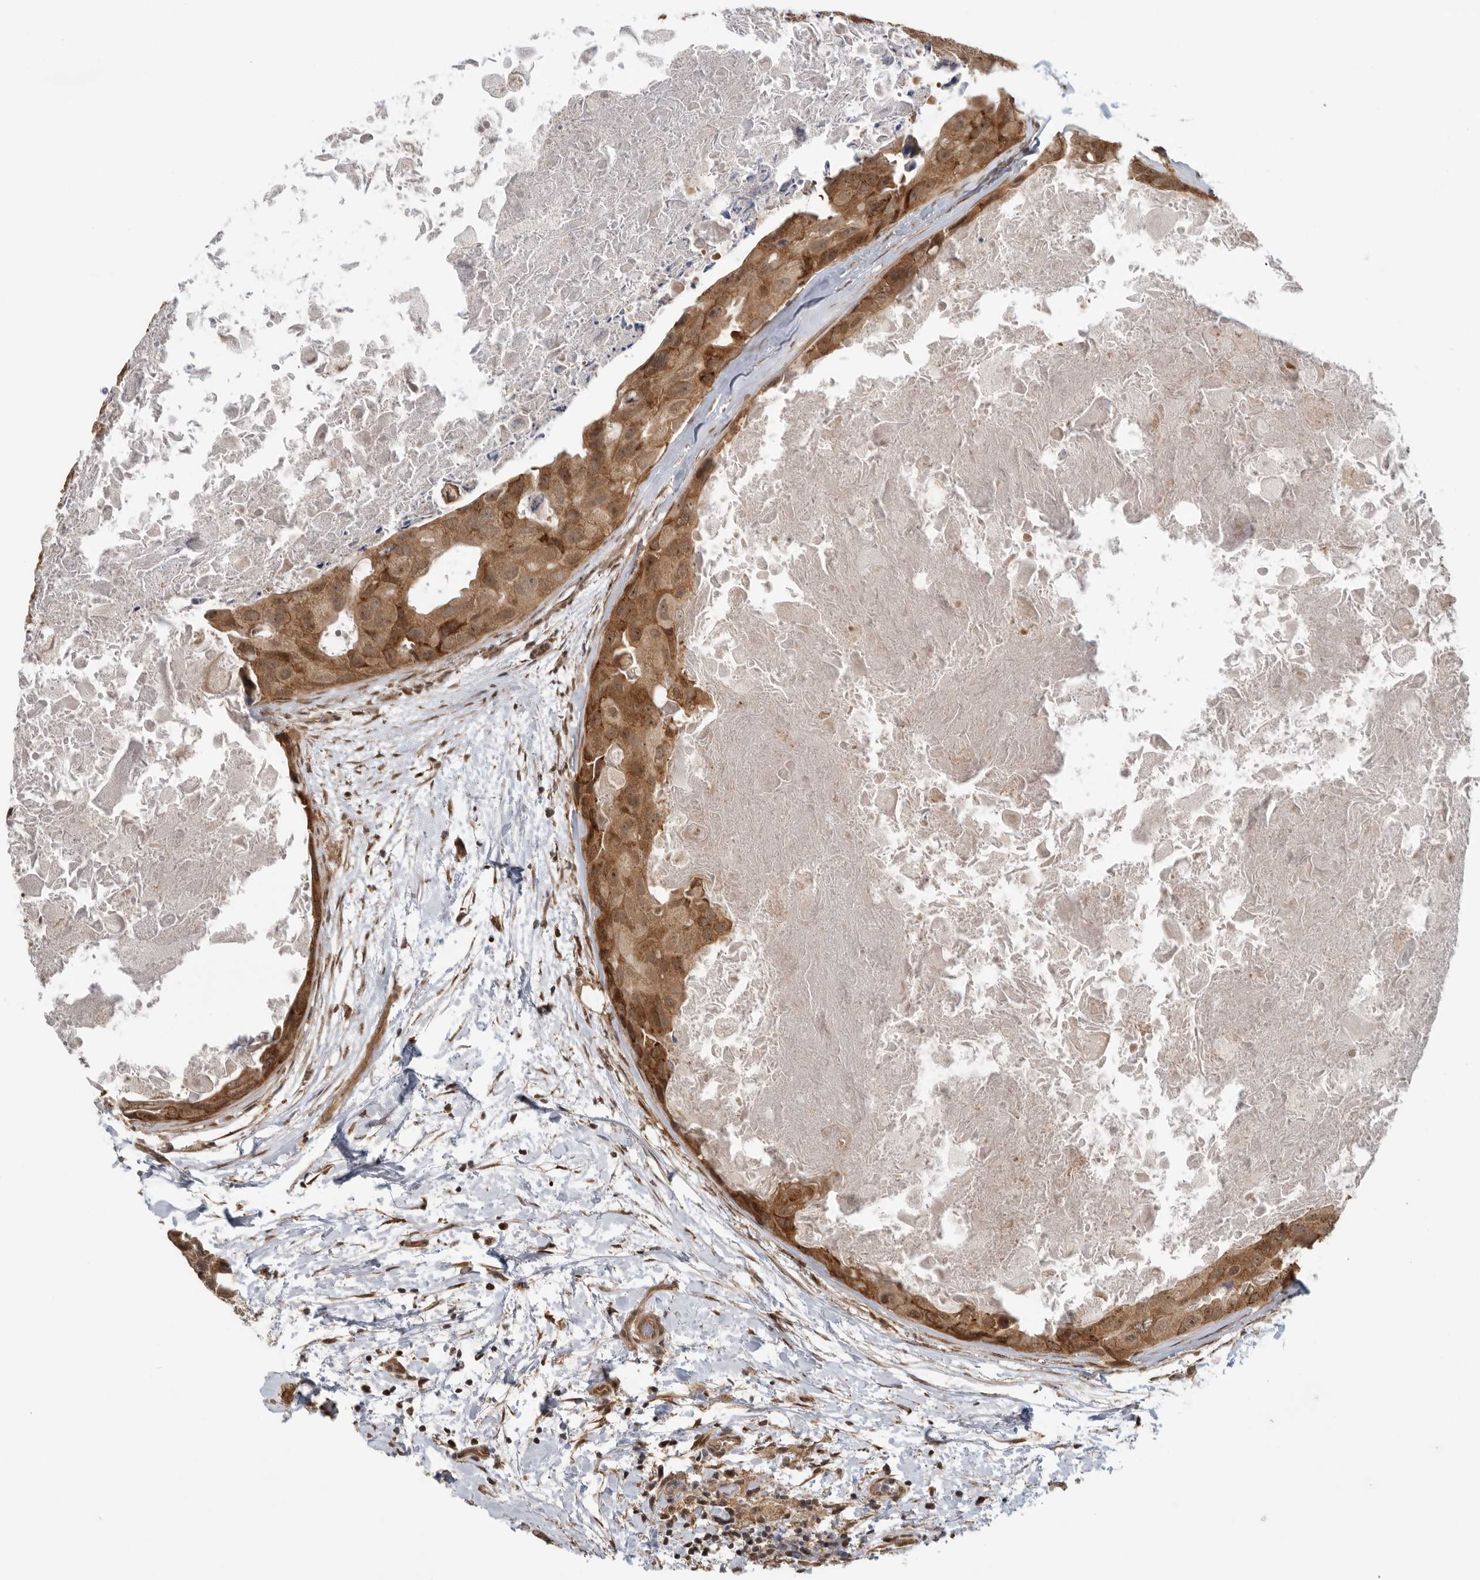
{"staining": {"intensity": "moderate", "quantity": ">75%", "location": "cytoplasmic/membranous,nuclear"}, "tissue": "breast cancer", "cell_type": "Tumor cells", "image_type": "cancer", "snomed": [{"axis": "morphology", "description": "Duct carcinoma"}, {"axis": "topography", "description": "Breast"}], "caption": "Protein staining by immunohistochemistry (IHC) reveals moderate cytoplasmic/membranous and nuclear expression in approximately >75% of tumor cells in breast infiltrating ductal carcinoma. Nuclei are stained in blue.", "gene": "VPS50", "patient": {"sex": "female", "age": 62}}